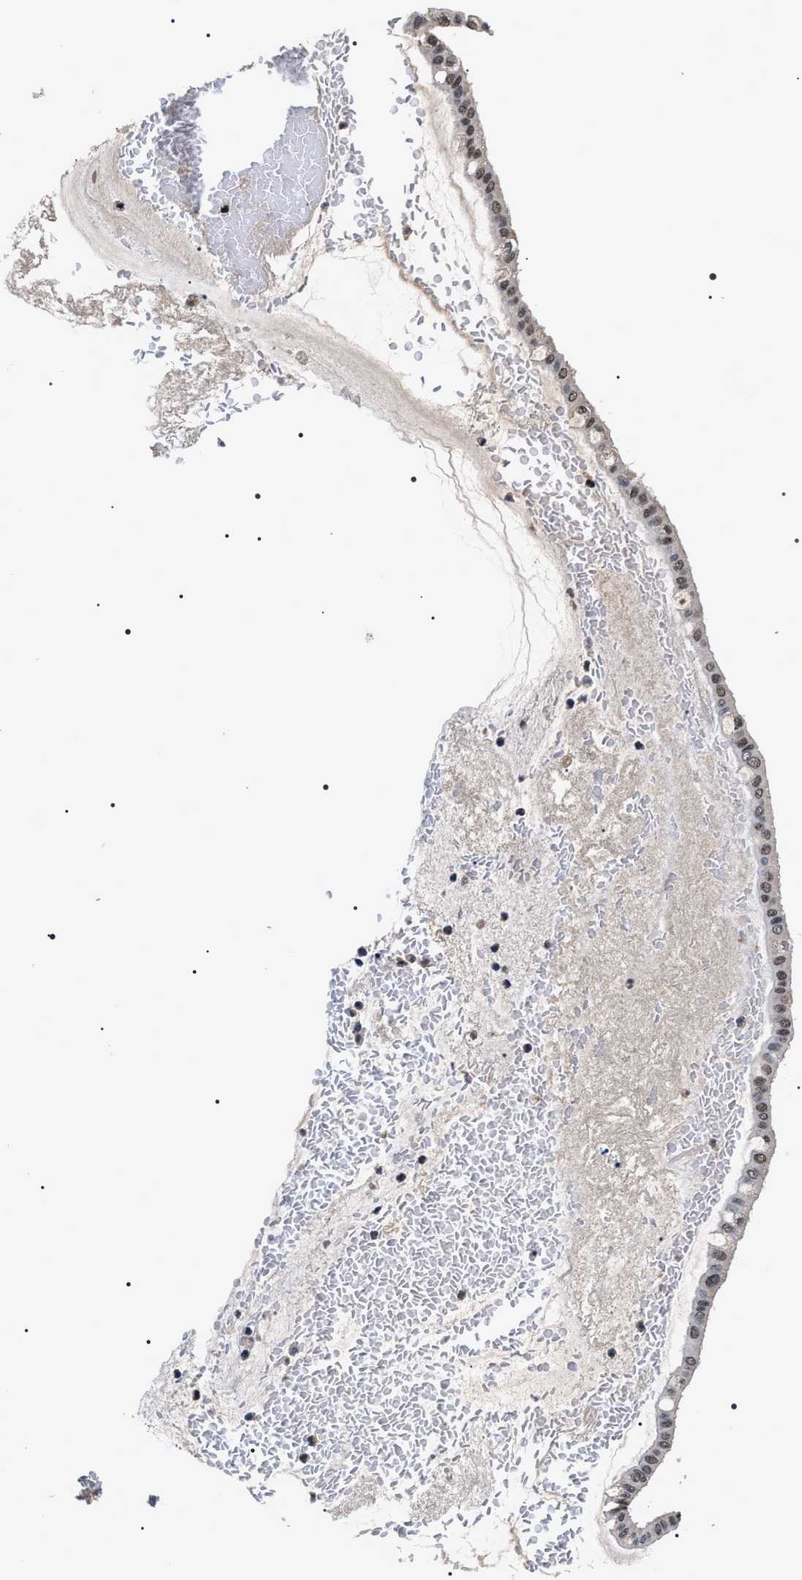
{"staining": {"intensity": "weak", "quantity": "25%-75%", "location": "nuclear"}, "tissue": "ovarian cancer", "cell_type": "Tumor cells", "image_type": "cancer", "snomed": [{"axis": "morphology", "description": "Cystadenocarcinoma, mucinous, NOS"}, {"axis": "topography", "description": "Ovary"}], "caption": "Mucinous cystadenocarcinoma (ovarian) stained for a protein (brown) demonstrates weak nuclear positive positivity in approximately 25%-75% of tumor cells.", "gene": "RRP1B", "patient": {"sex": "female", "age": 73}}